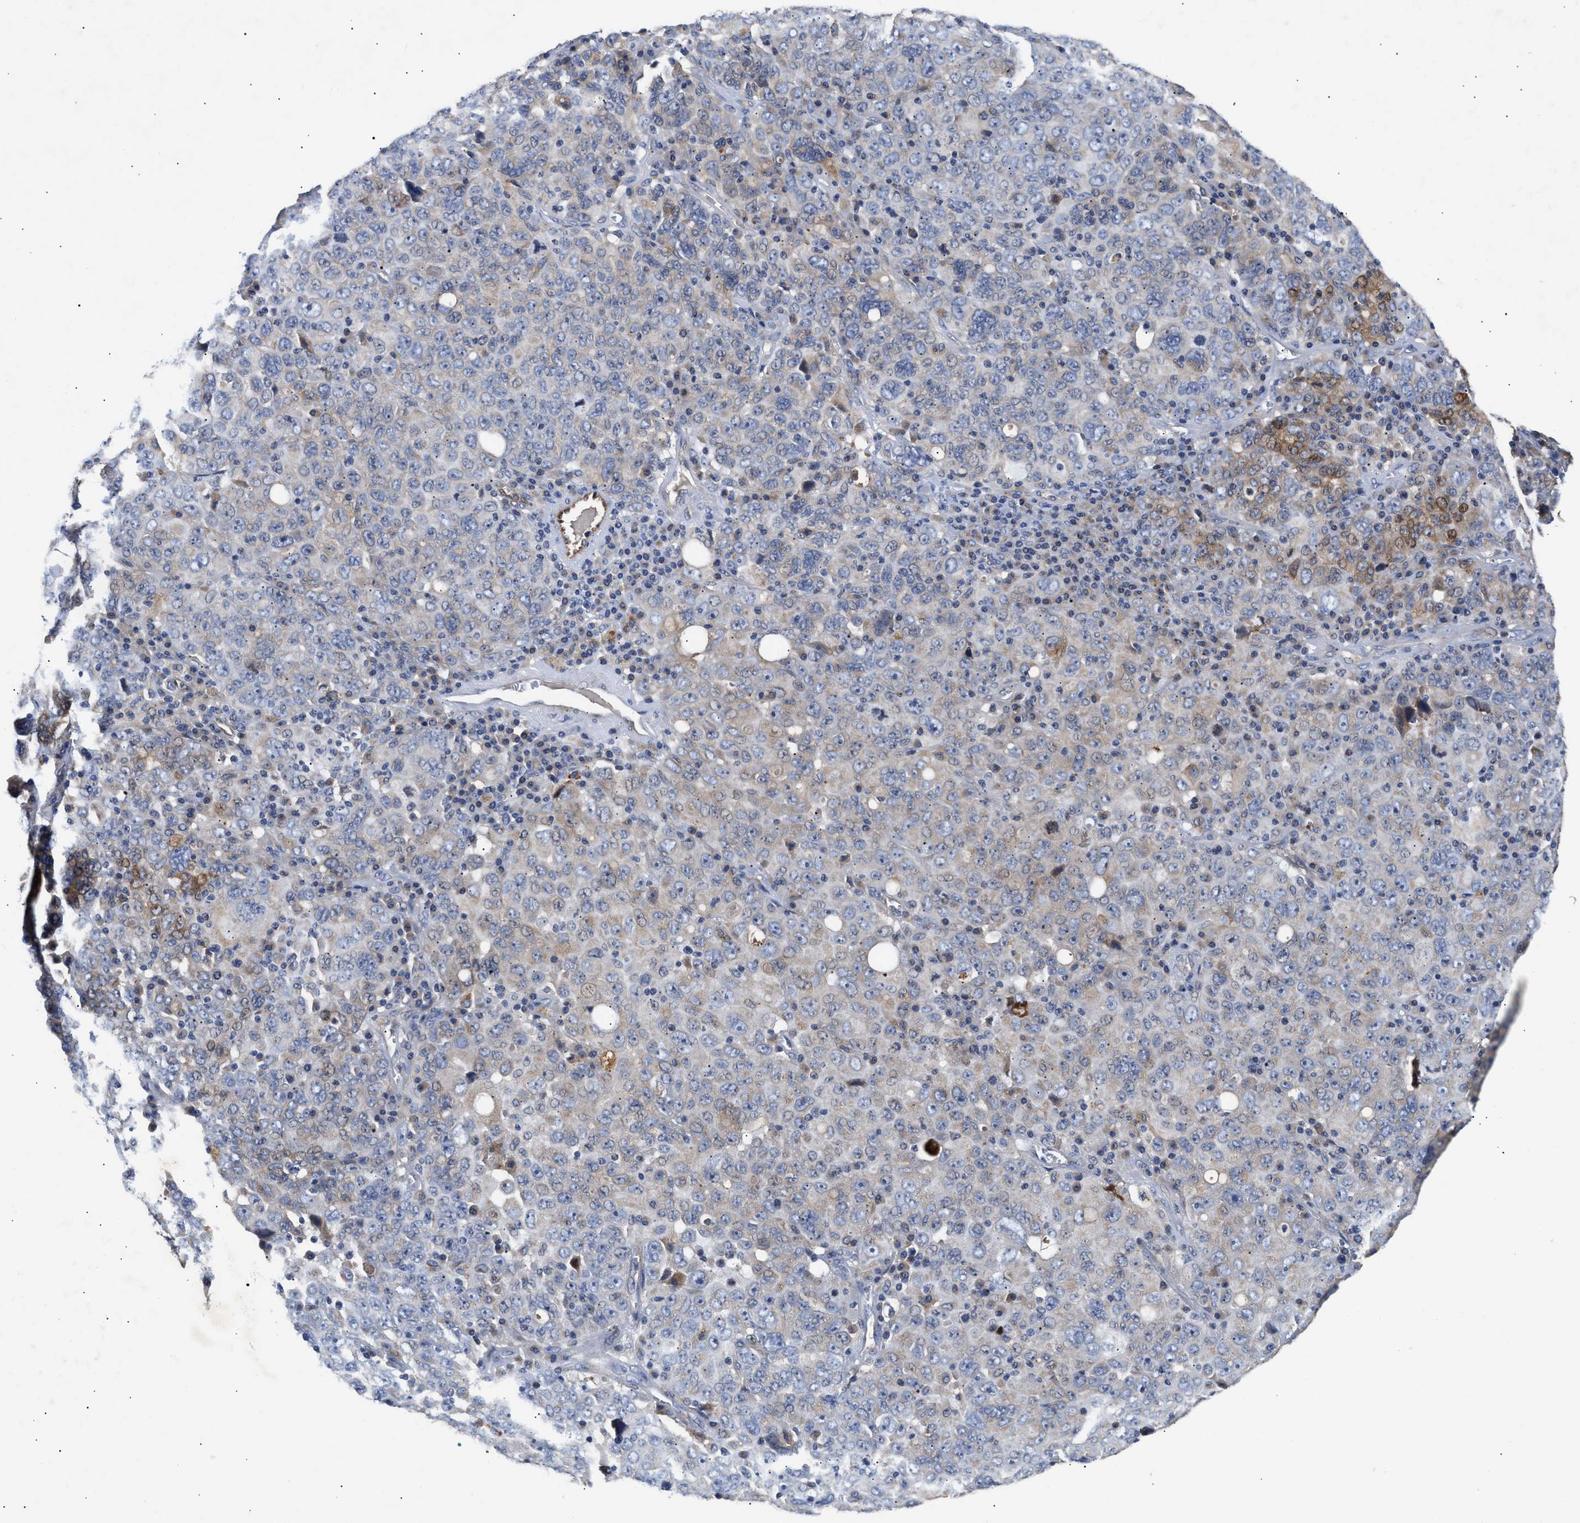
{"staining": {"intensity": "moderate", "quantity": "<25%", "location": "cytoplasmic/membranous,nuclear"}, "tissue": "ovarian cancer", "cell_type": "Tumor cells", "image_type": "cancer", "snomed": [{"axis": "morphology", "description": "Carcinoma, endometroid"}, {"axis": "topography", "description": "Ovary"}], "caption": "Ovarian cancer (endometroid carcinoma) stained with a brown dye reveals moderate cytoplasmic/membranous and nuclear positive expression in approximately <25% of tumor cells.", "gene": "CCDC146", "patient": {"sex": "female", "age": 62}}